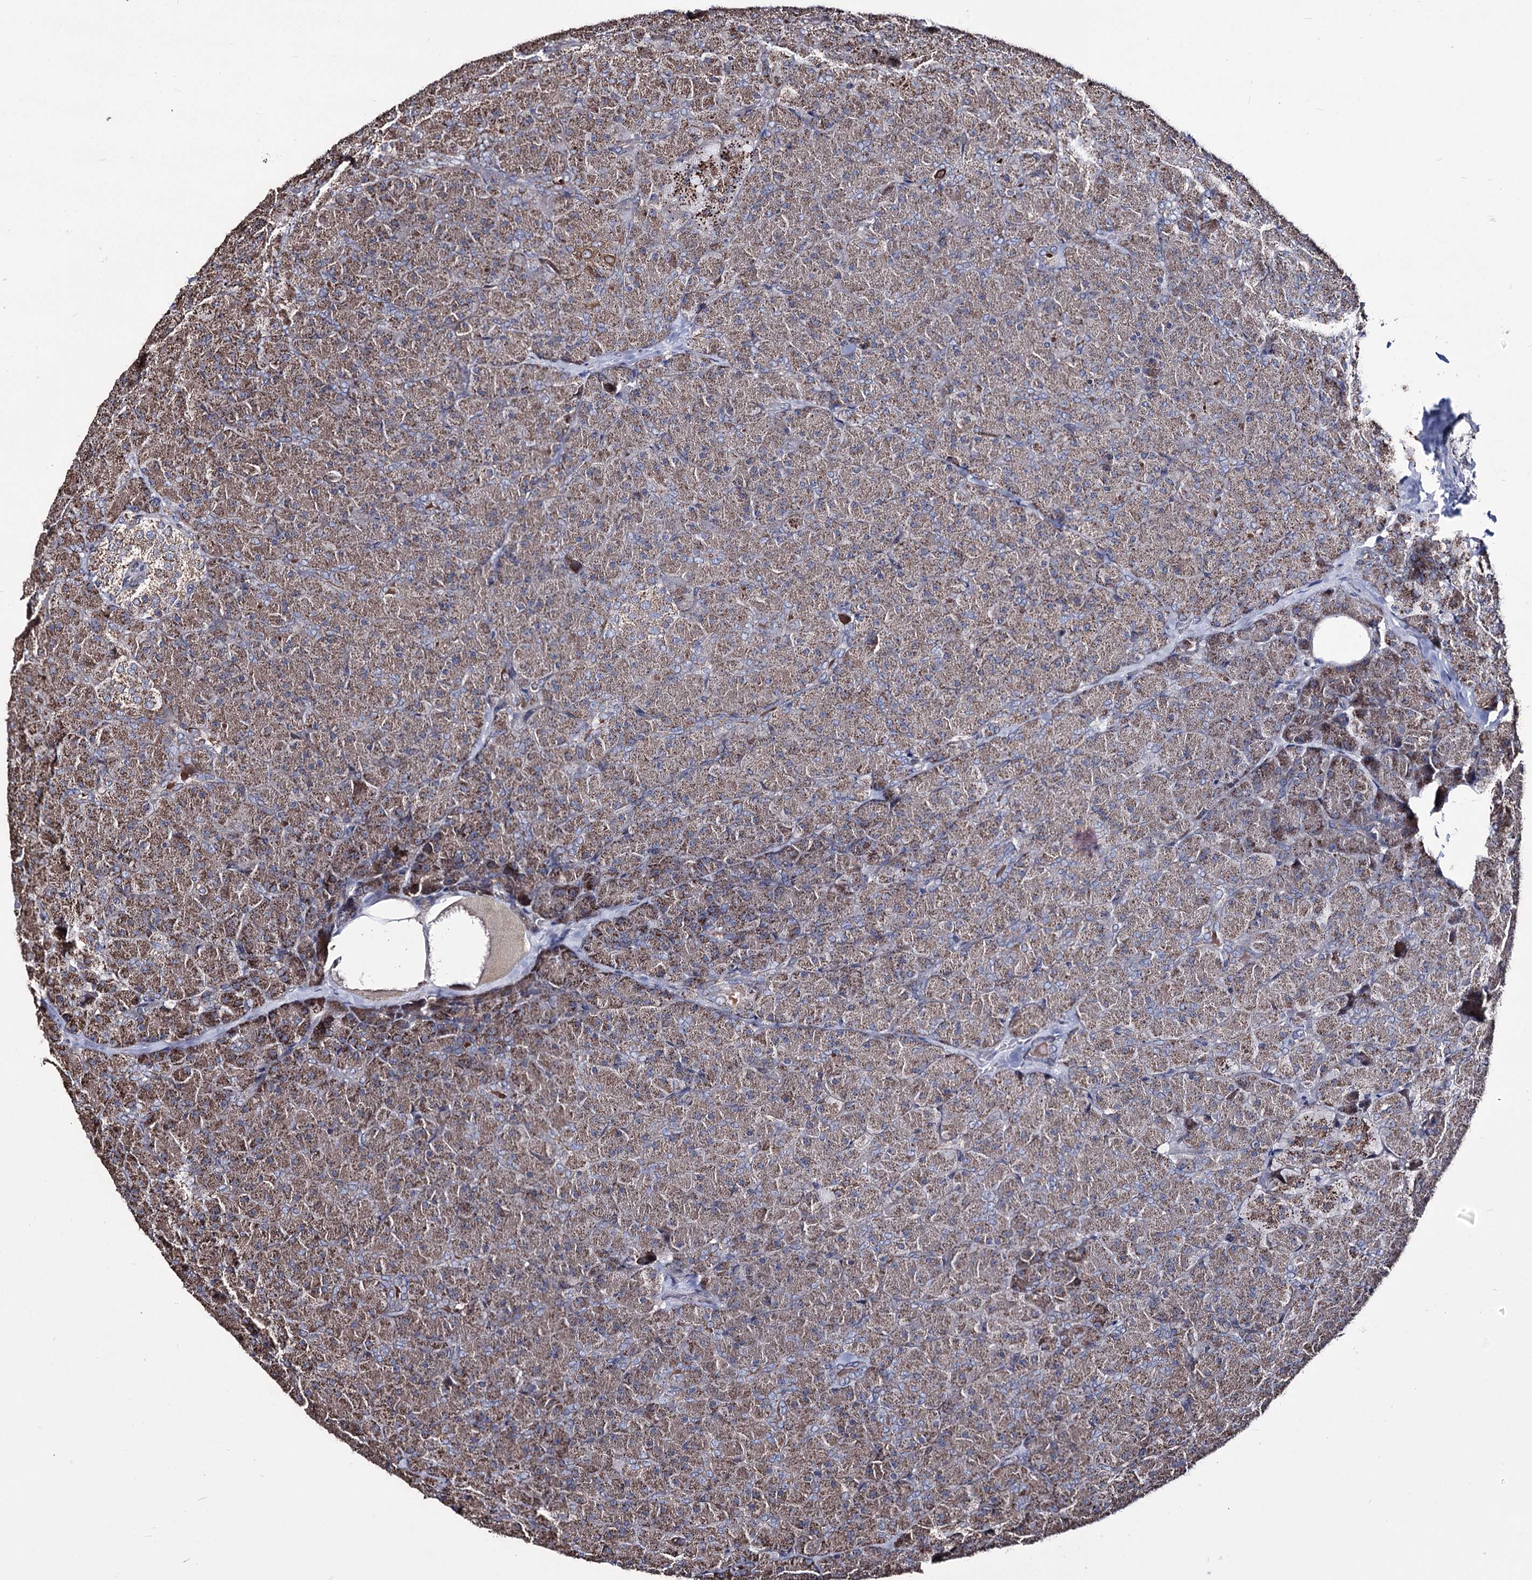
{"staining": {"intensity": "moderate", "quantity": ">75%", "location": "cytoplasmic/membranous"}, "tissue": "pancreas", "cell_type": "Exocrine glandular cells", "image_type": "normal", "snomed": [{"axis": "morphology", "description": "Normal tissue, NOS"}, {"axis": "topography", "description": "Pancreas"}], "caption": "IHC (DAB) staining of unremarkable pancreas demonstrates moderate cytoplasmic/membranous protein staining in approximately >75% of exocrine glandular cells.", "gene": "CREB3L4", "patient": {"sex": "male", "age": 36}}